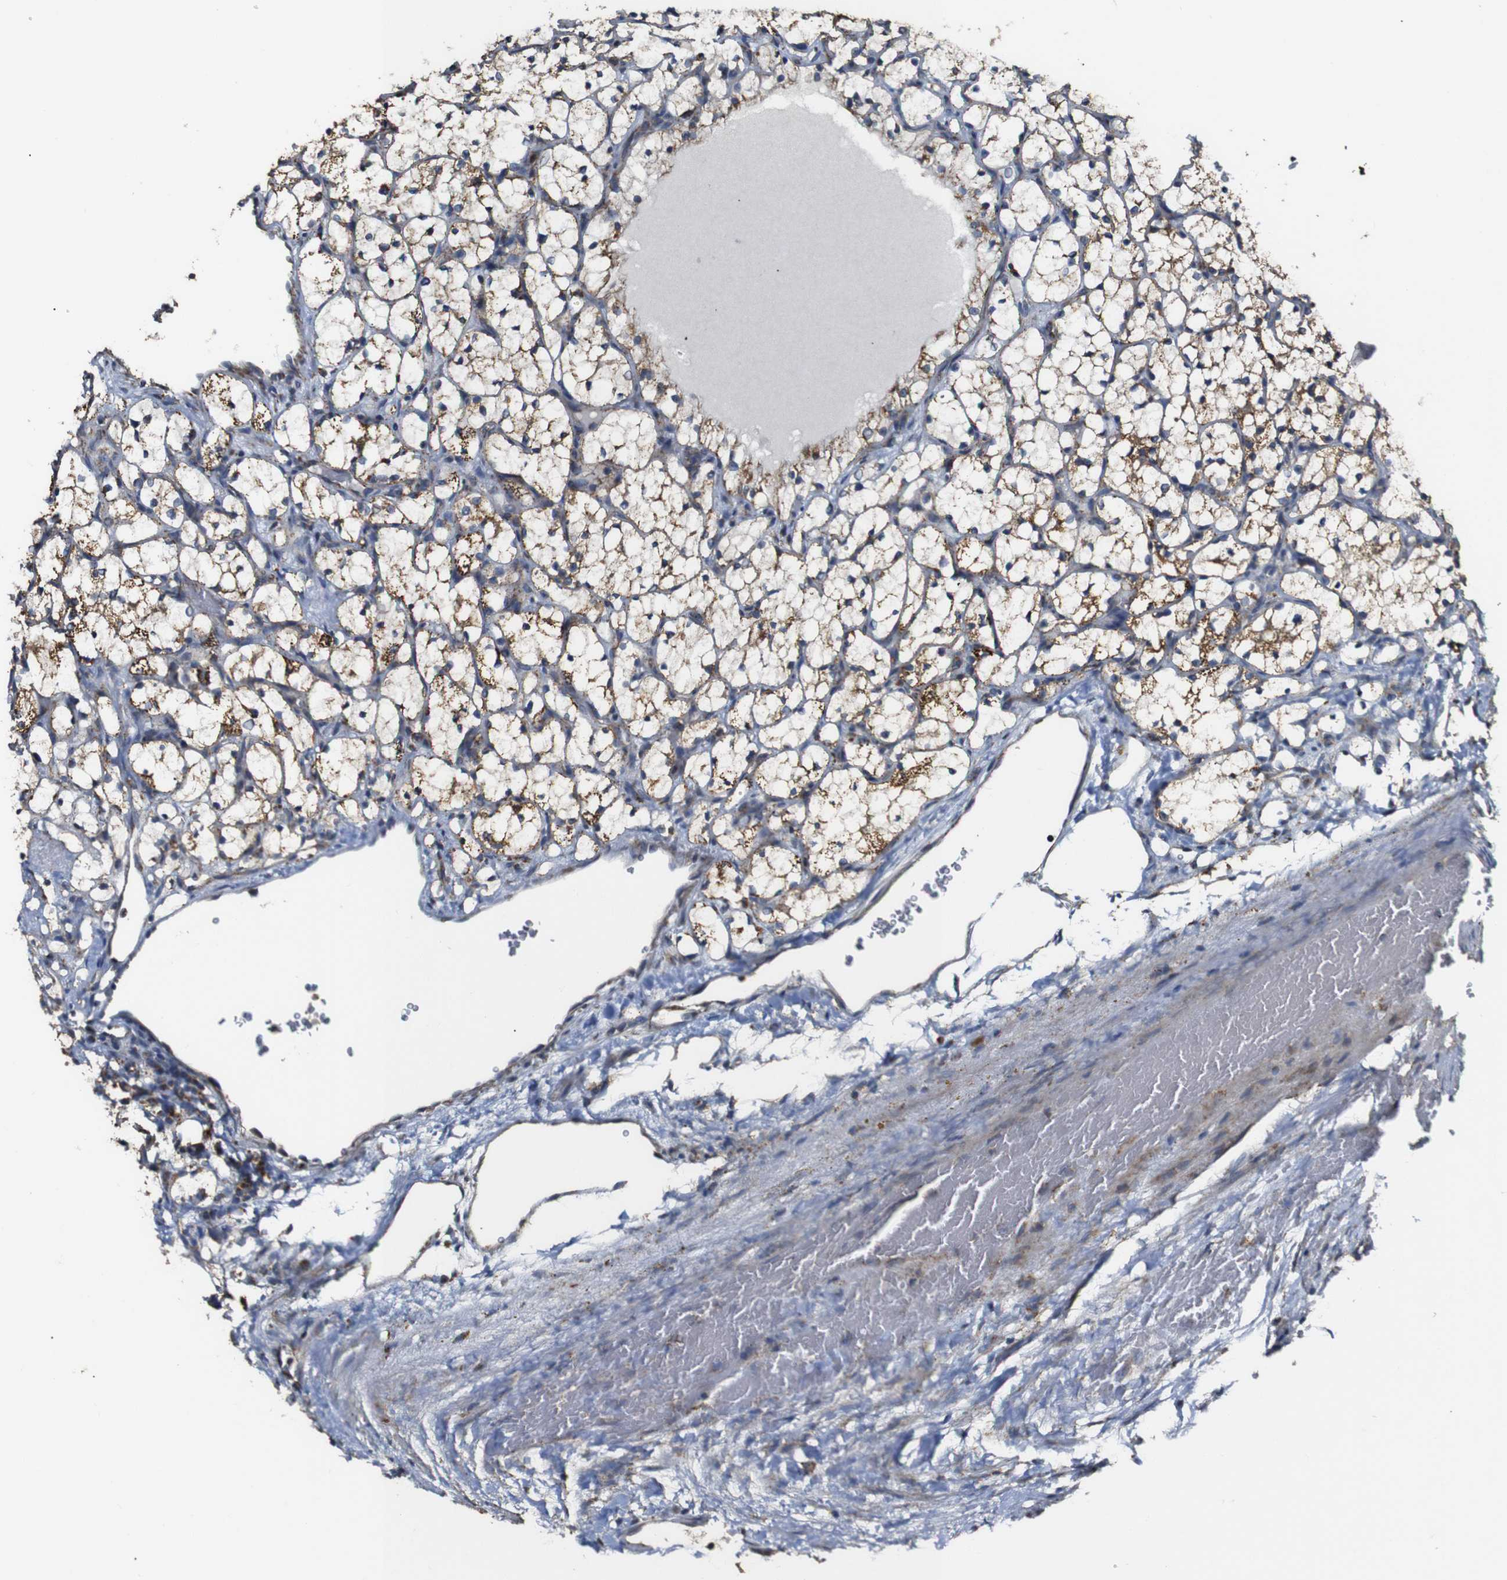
{"staining": {"intensity": "moderate", "quantity": ">75%", "location": "cytoplasmic/membranous"}, "tissue": "renal cancer", "cell_type": "Tumor cells", "image_type": "cancer", "snomed": [{"axis": "morphology", "description": "Adenocarcinoma, NOS"}, {"axis": "topography", "description": "Kidney"}], "caption": "This histopathology image demonstrates renal adenocarcinoma stained with immunohistochemistry (IHC) to label a protein in brown. The cytoplasmic/membranous of tumor cells show moderate positivity for the protein. Nuclei are counter-stained blue.", "gene": "NR3C2", "patient": {"sex": "female", "age": 69}}